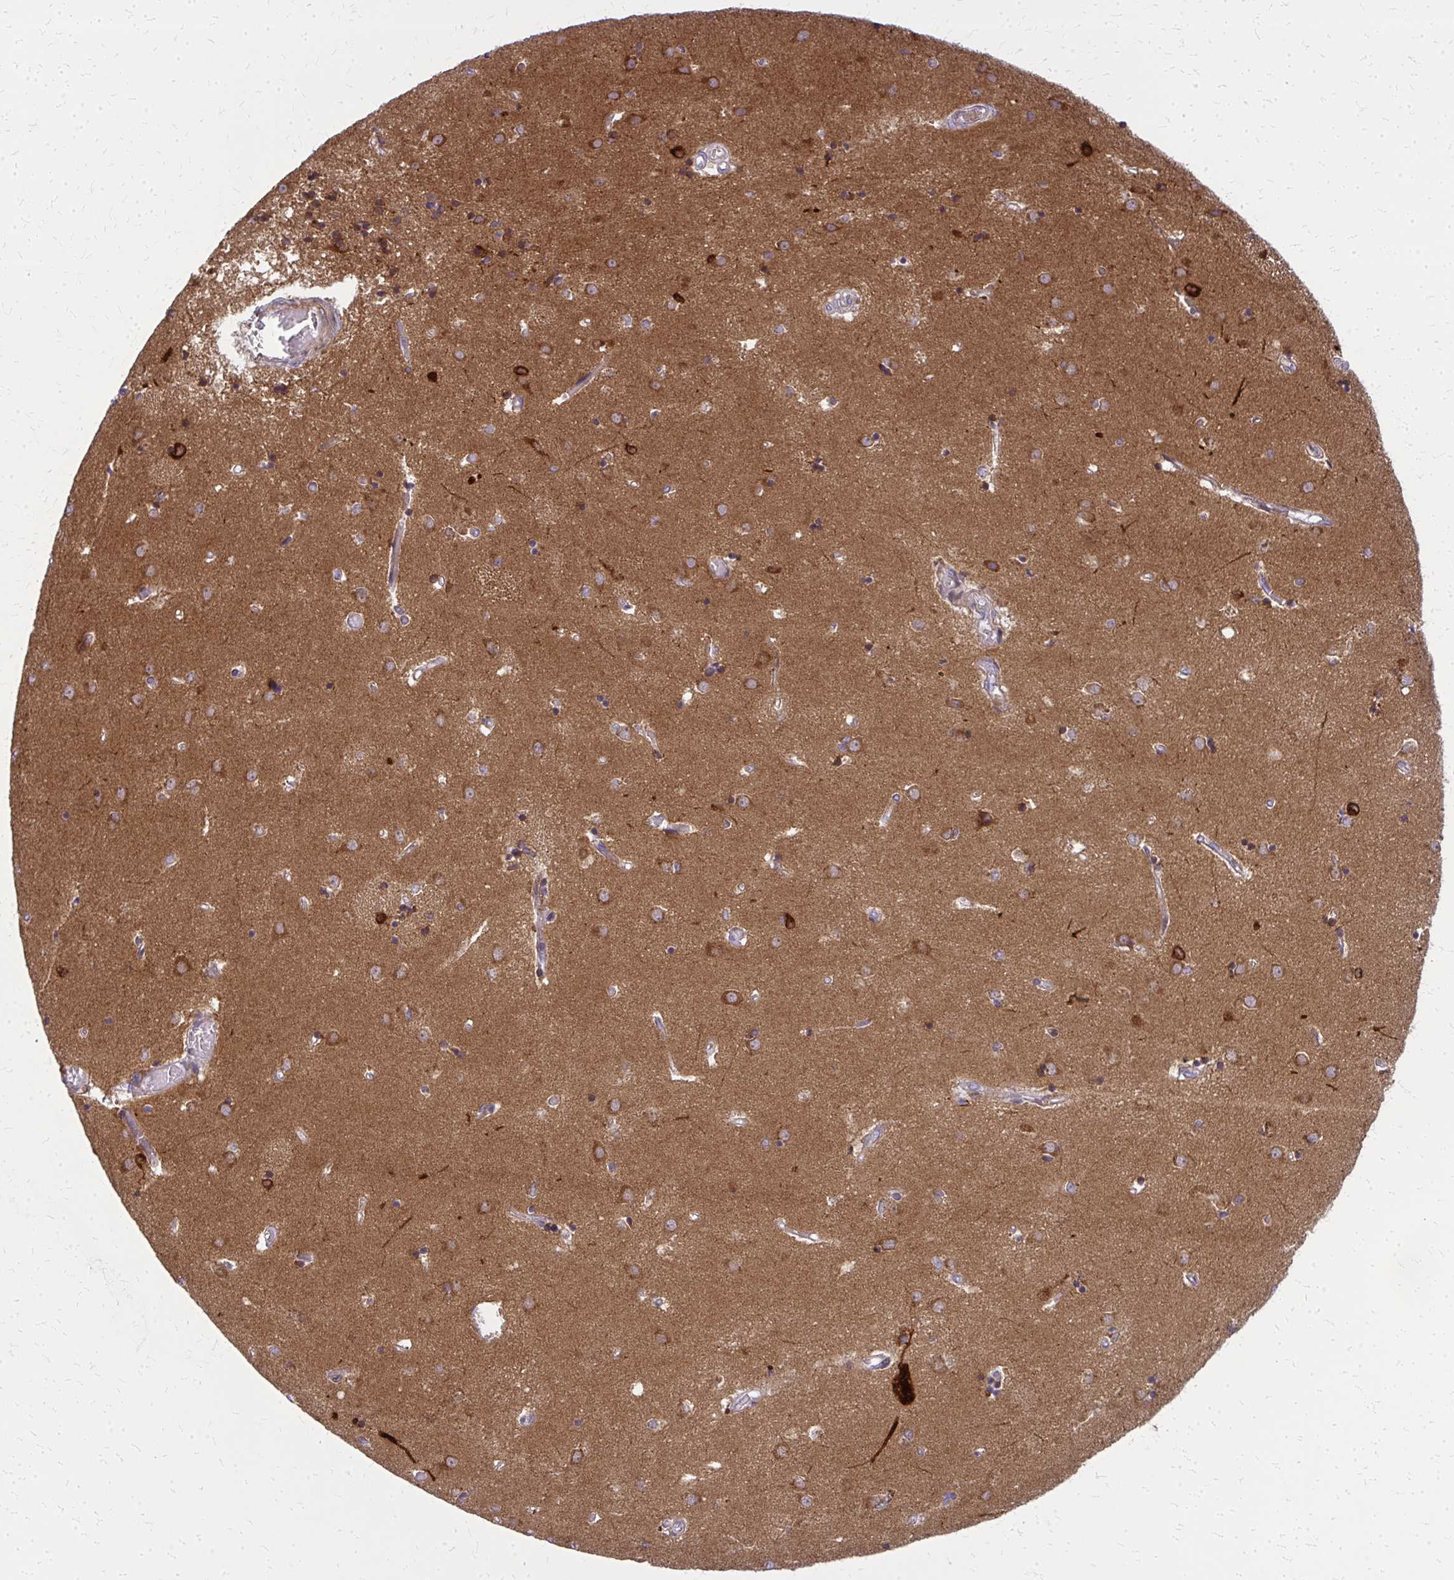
{"staining": {"intensity": "moderate", "quantity": "25%-75%", "location": "cytoplasmic/membranous"}, "tissue": "caudate", "cell_type": "Glial cells", "image_type": "normal", "snomed": [{"axis": "morphology", "description": "Normal tissue, NOS"}, {"axis": "topography", "description": "Lateral ventricle wall"}], "caption": "DAB immunohistochemical staining of normal human caudate demonstrates moderate cytoplasmic/membranous protein positivity in about 25%-75% of glial cells.", "gene": "MCCC1", "patient": {"sex": "male", "age": 54}}